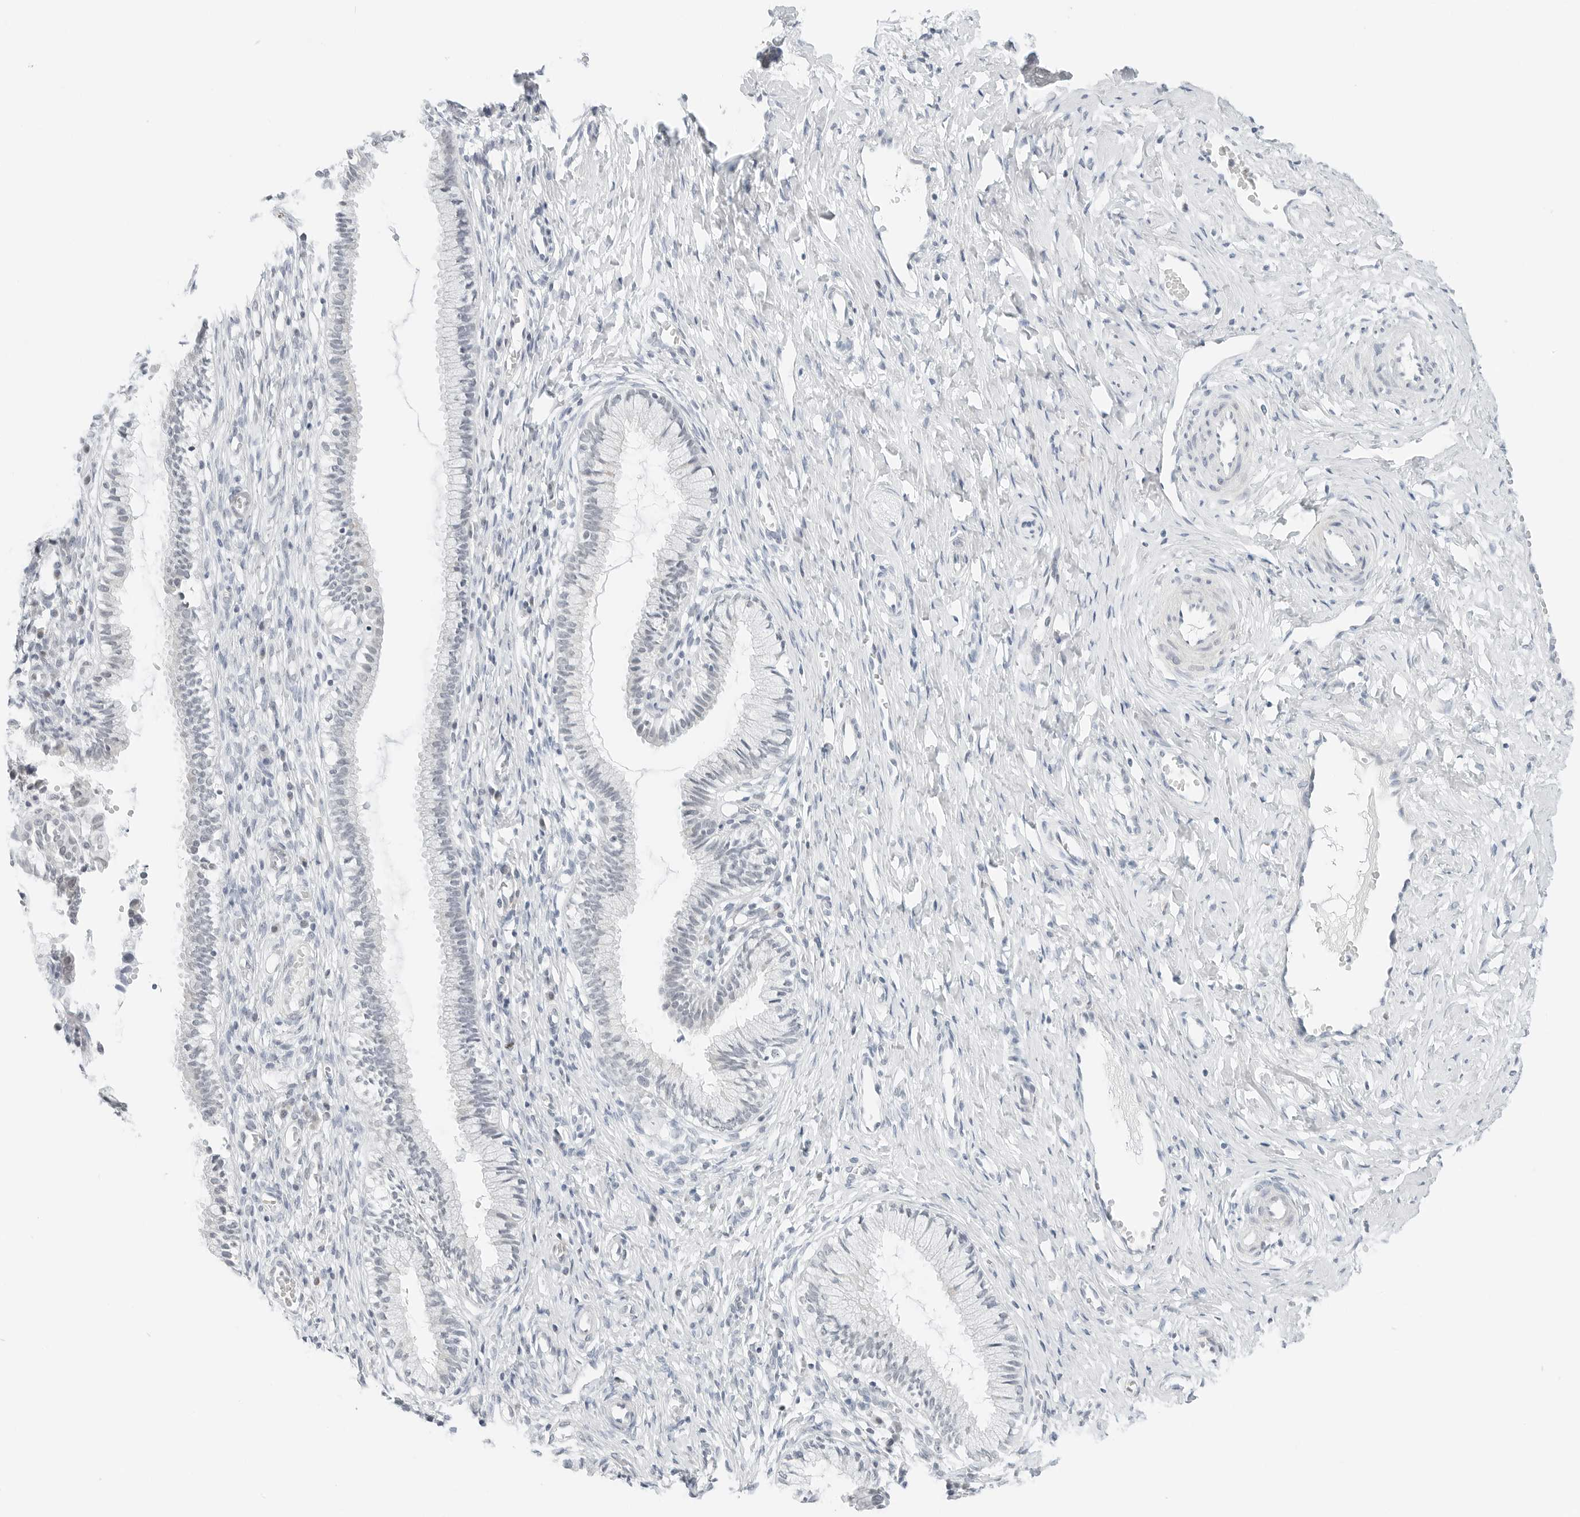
{"staining": {"intensity": "negative", "quantity": "none", "location": "none"}, "tissue": "cervix", "cell_type": "Glandular cells", "image_type": "normal", "snomed": [{"axis": "morphology", "description": "Normal tissue, NOS"}, {"axis": "topography", "description": "Cervix"}], "caption": "DAB (3,3'-diaminobenzidine) immunohistochemical staining of unremarkable cervix reveals no significant positivity in glandular cells. (DAB IHC with hematoxylin counter stain).", "gene": "CCSAP", "patient": {"sex": "female", "age": 27}}